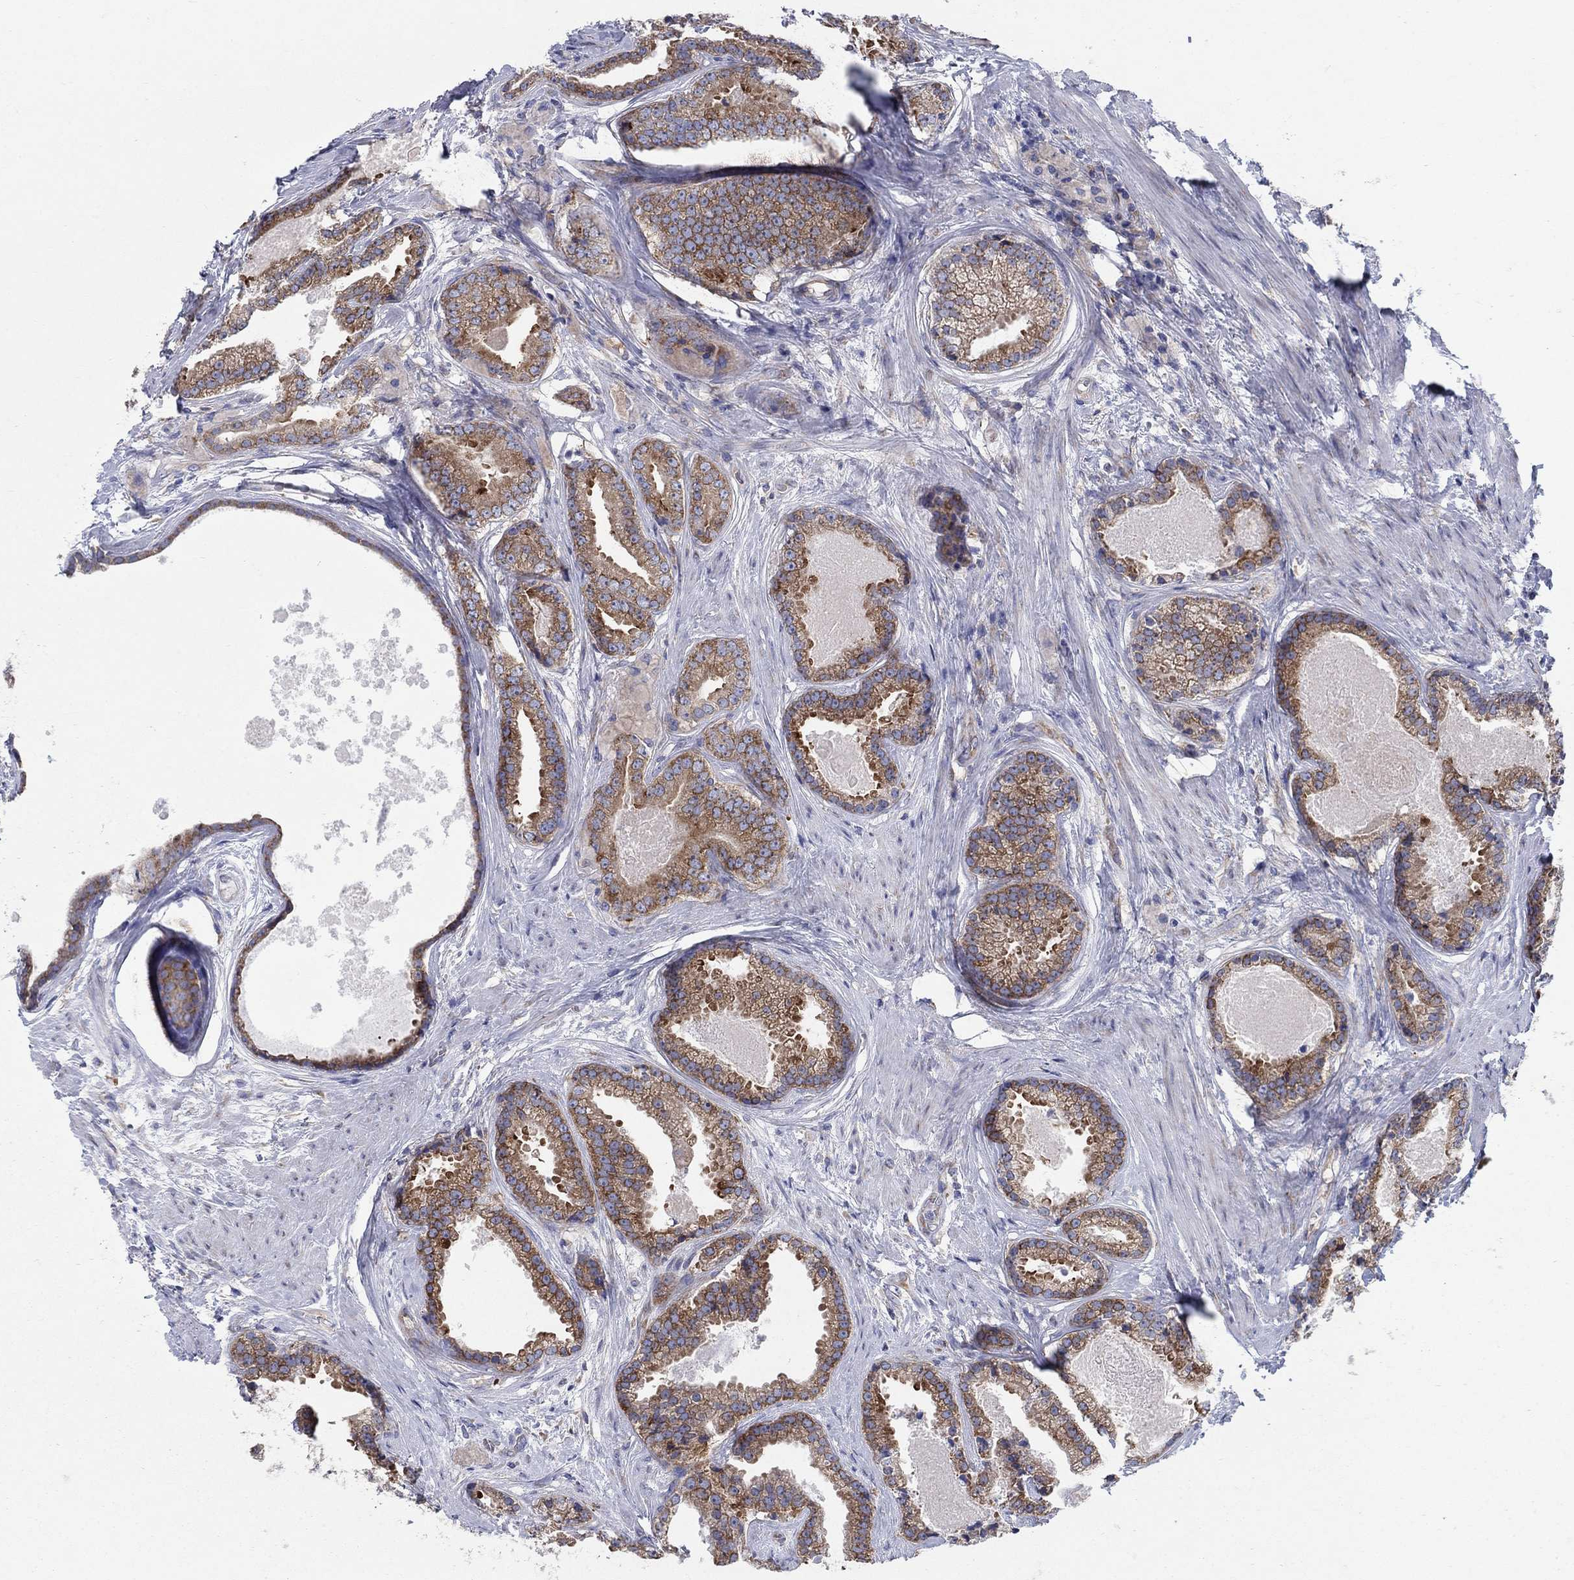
{"staining": {"intensity": "strong", "quantity": "25%-75%", "location": "cytoplasmic/membranous"}, "tissue": "prostate cancer", "cell_type": "Tumor cells", "image_type": "cancer", "snomed": [{"axis": "morphology", "description": "Adenocarcinoma, NOS"}, {"axis": "morphology", "description": "Adenocarcinoma, High grade"}, {"axis": "topography", "description": "Prostate"}], "caption": "Protein expression analysis of prostate cancer shows strong cytoplasmic/membranous positivity in about 25%-75% of tumor cells.", "gene": "TMEM59", "patient": {"sex": "male", "age": 64}}